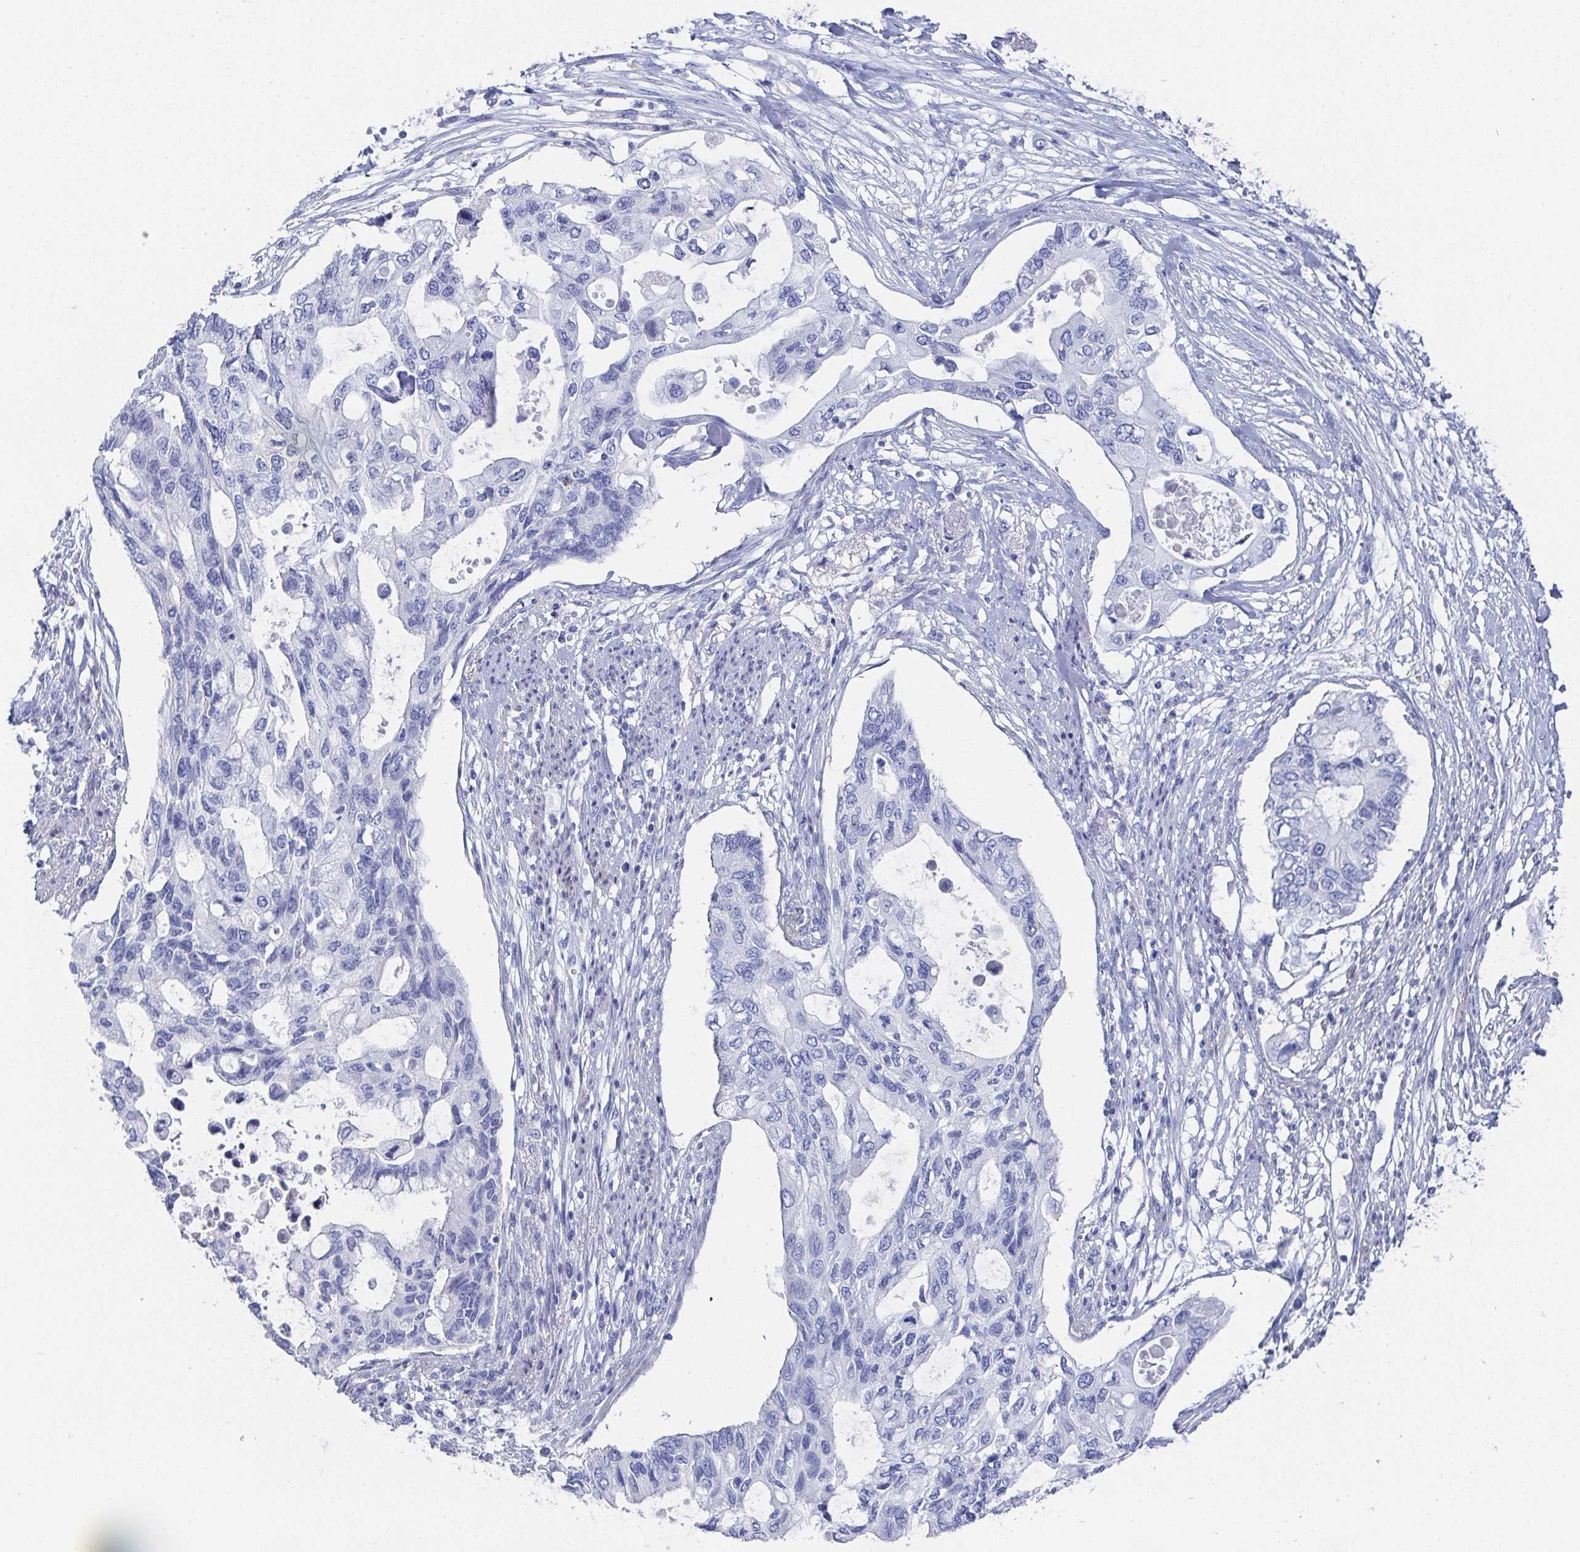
{"staining": {"intensity": "negative", "quantity": "none", "location": "none"}, "tissue": "pancreatic cancer", "cell_type": "Tumor cells", "image_type": "cancer", "snomed": [{"axis": "morphology", "description": "Adenocarcinoma, NOS"}, {"axis": "topography", "description": "Pancreas"}], "caption": "Tumor cells show no significant protein expression in pancreatic adenocarcinoma.", "gene": "GRIA1", "patient": {"sex": "female", "age": 63}}